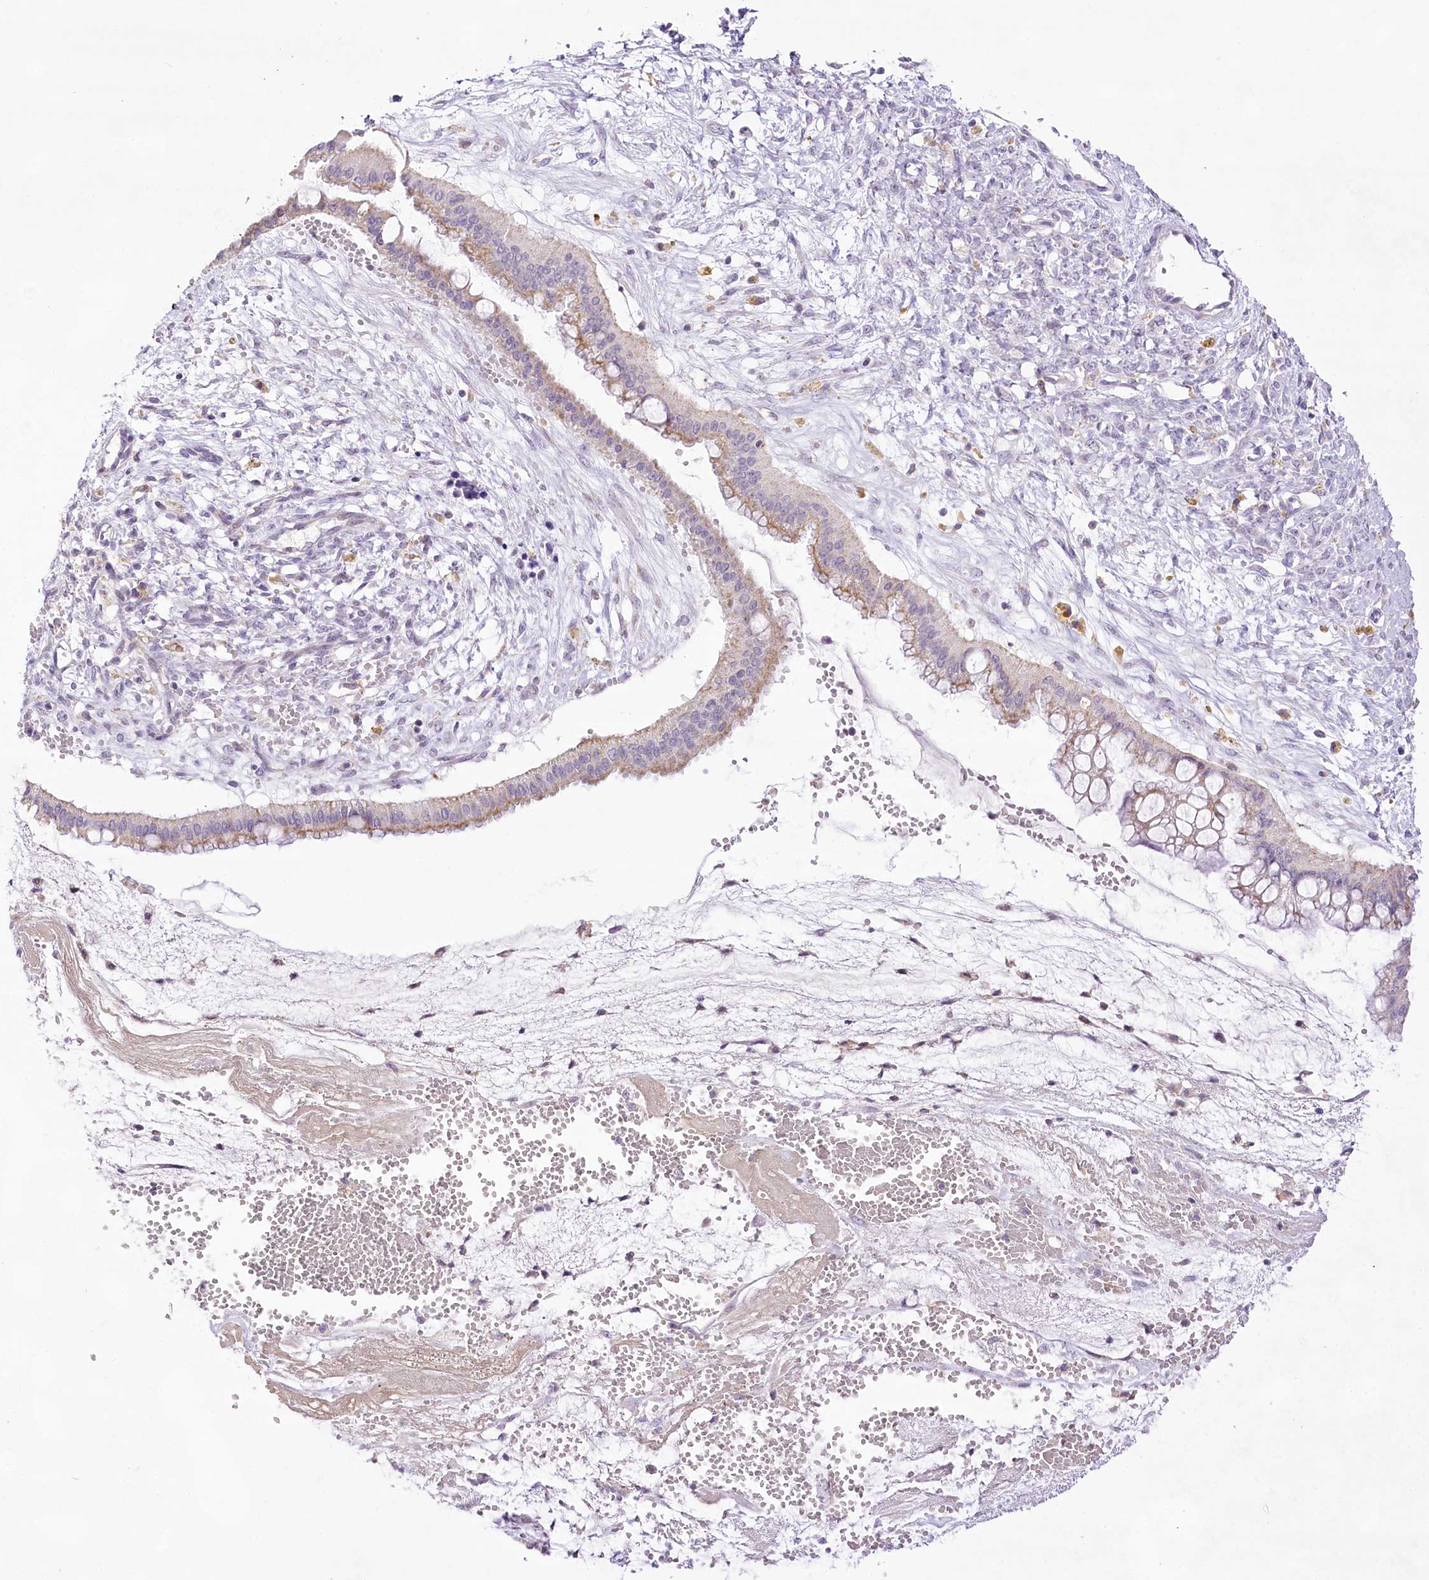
{"staining": {"intensity": "weak", "quantity": "25%-75%", "location": "cytoplasmic/membranous"}, "tissue": "ovarian cancer", "cell_type": "Tumor cells", "image_type": "cancer", "snomed": [{"axis": "morphology", "description": "Cystadenocarcinoma, mucinous, NOS"}, {"axis": "topography", "description": "Ovary"}], "caption": "Approximately 25%-75% of tumor cells in human ovarian cancer (mucinous cystadenocarcinoma) display weak cytoplasmic/membranous protein positivity as visualized by brown immunohistochemical staining.", "gene": "CCDC30", "patient": {"sex": "female", "age": 73}}